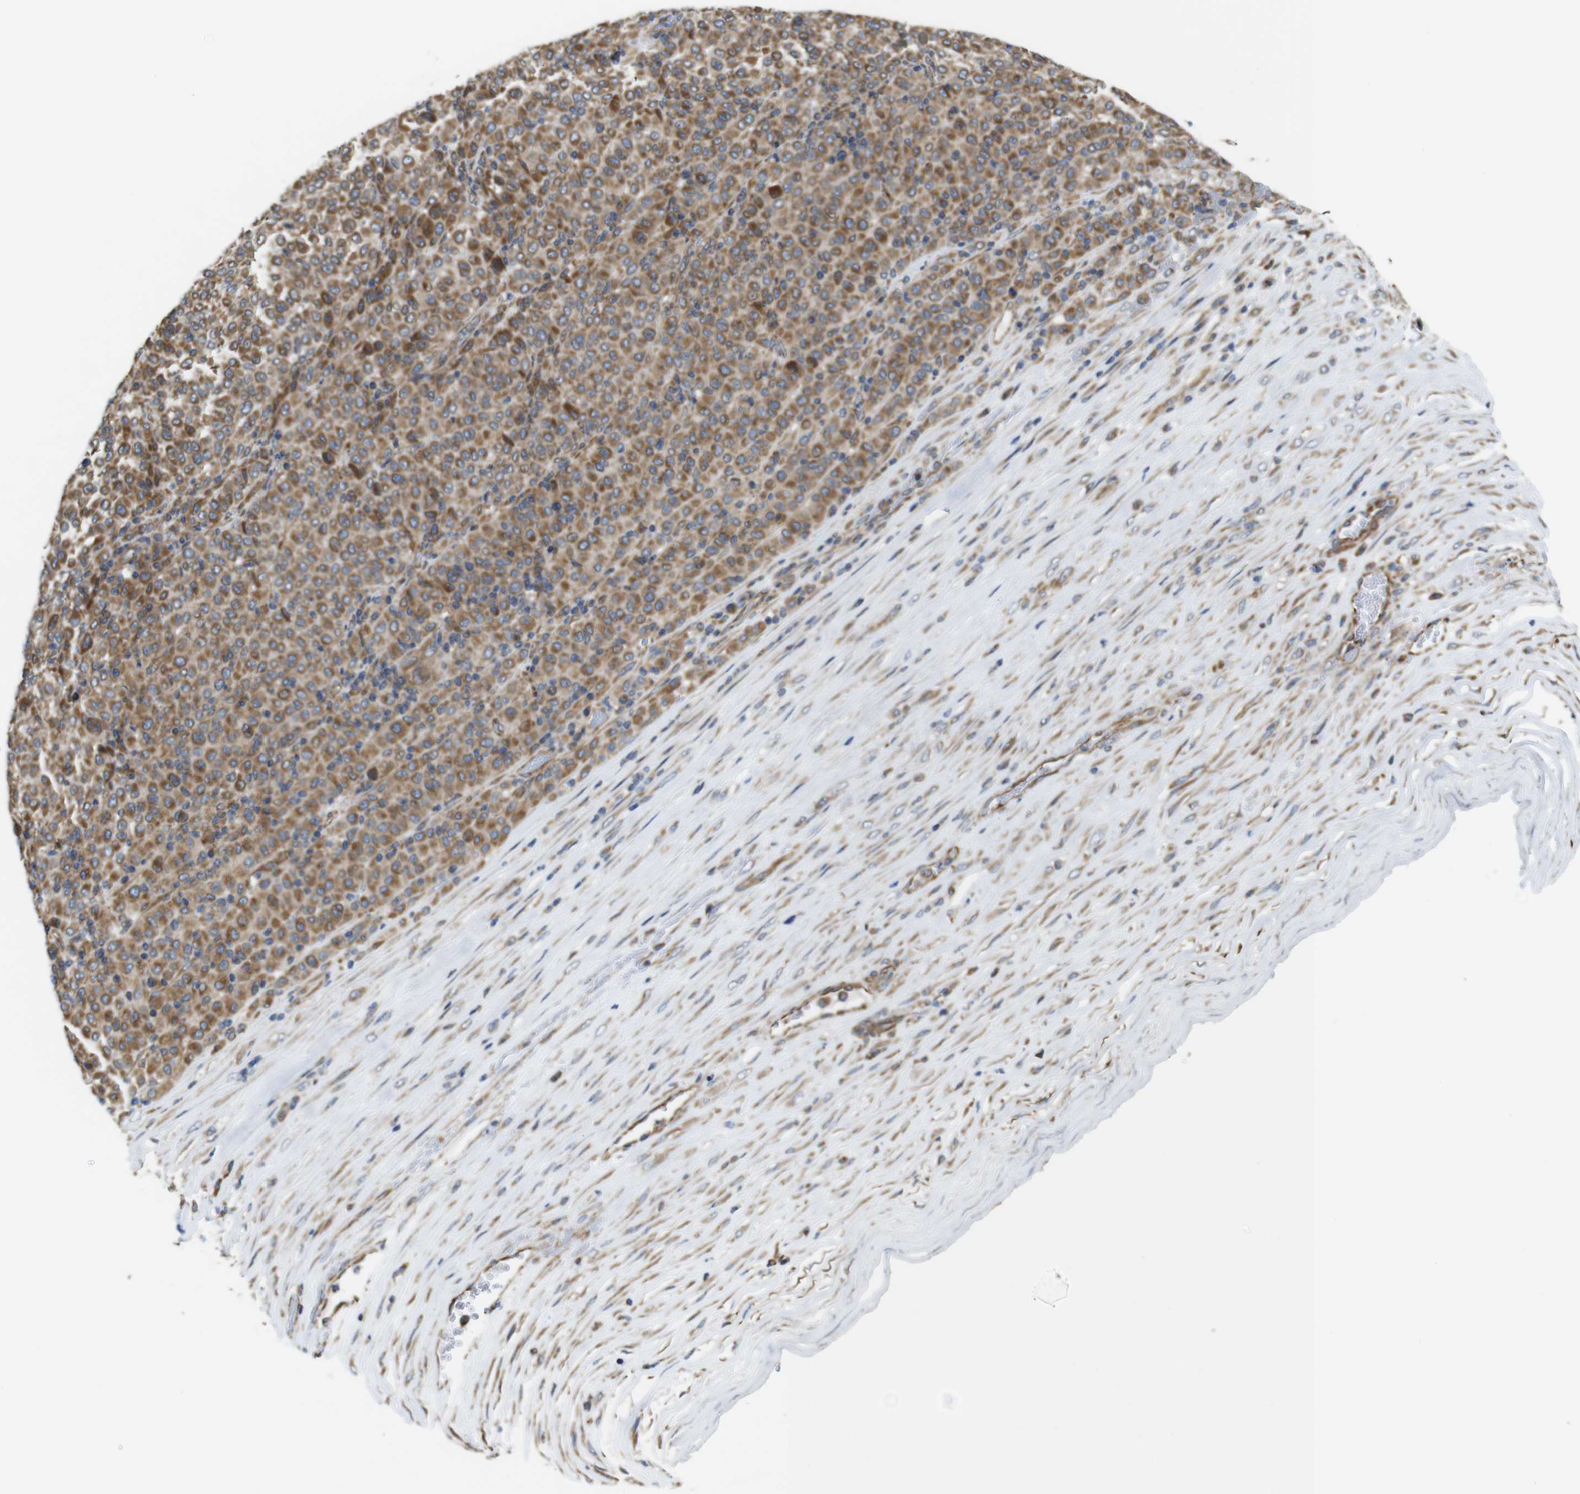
{"staining": {"intensity": "moderate", "quantity": ">75%", "location": "cytoplasmic/membranous"}, "tissue": "melanoma", "cell_type": "Tumor cells", "image_type": "cancer", "snomed": [{"axis": "morphology", "description": "Malignant melanoma, Metastatic site"}, {"axis": "topography", "description": "Pancreas"}], "caption": "Immunohistochemical staining of human melanoma displays medium levels of moderate cytoplasmic/membranous protein expression in approximately >75% of tumor cells.", "gene": "POMK", "patient": {"sex": "female", "age": 30}}